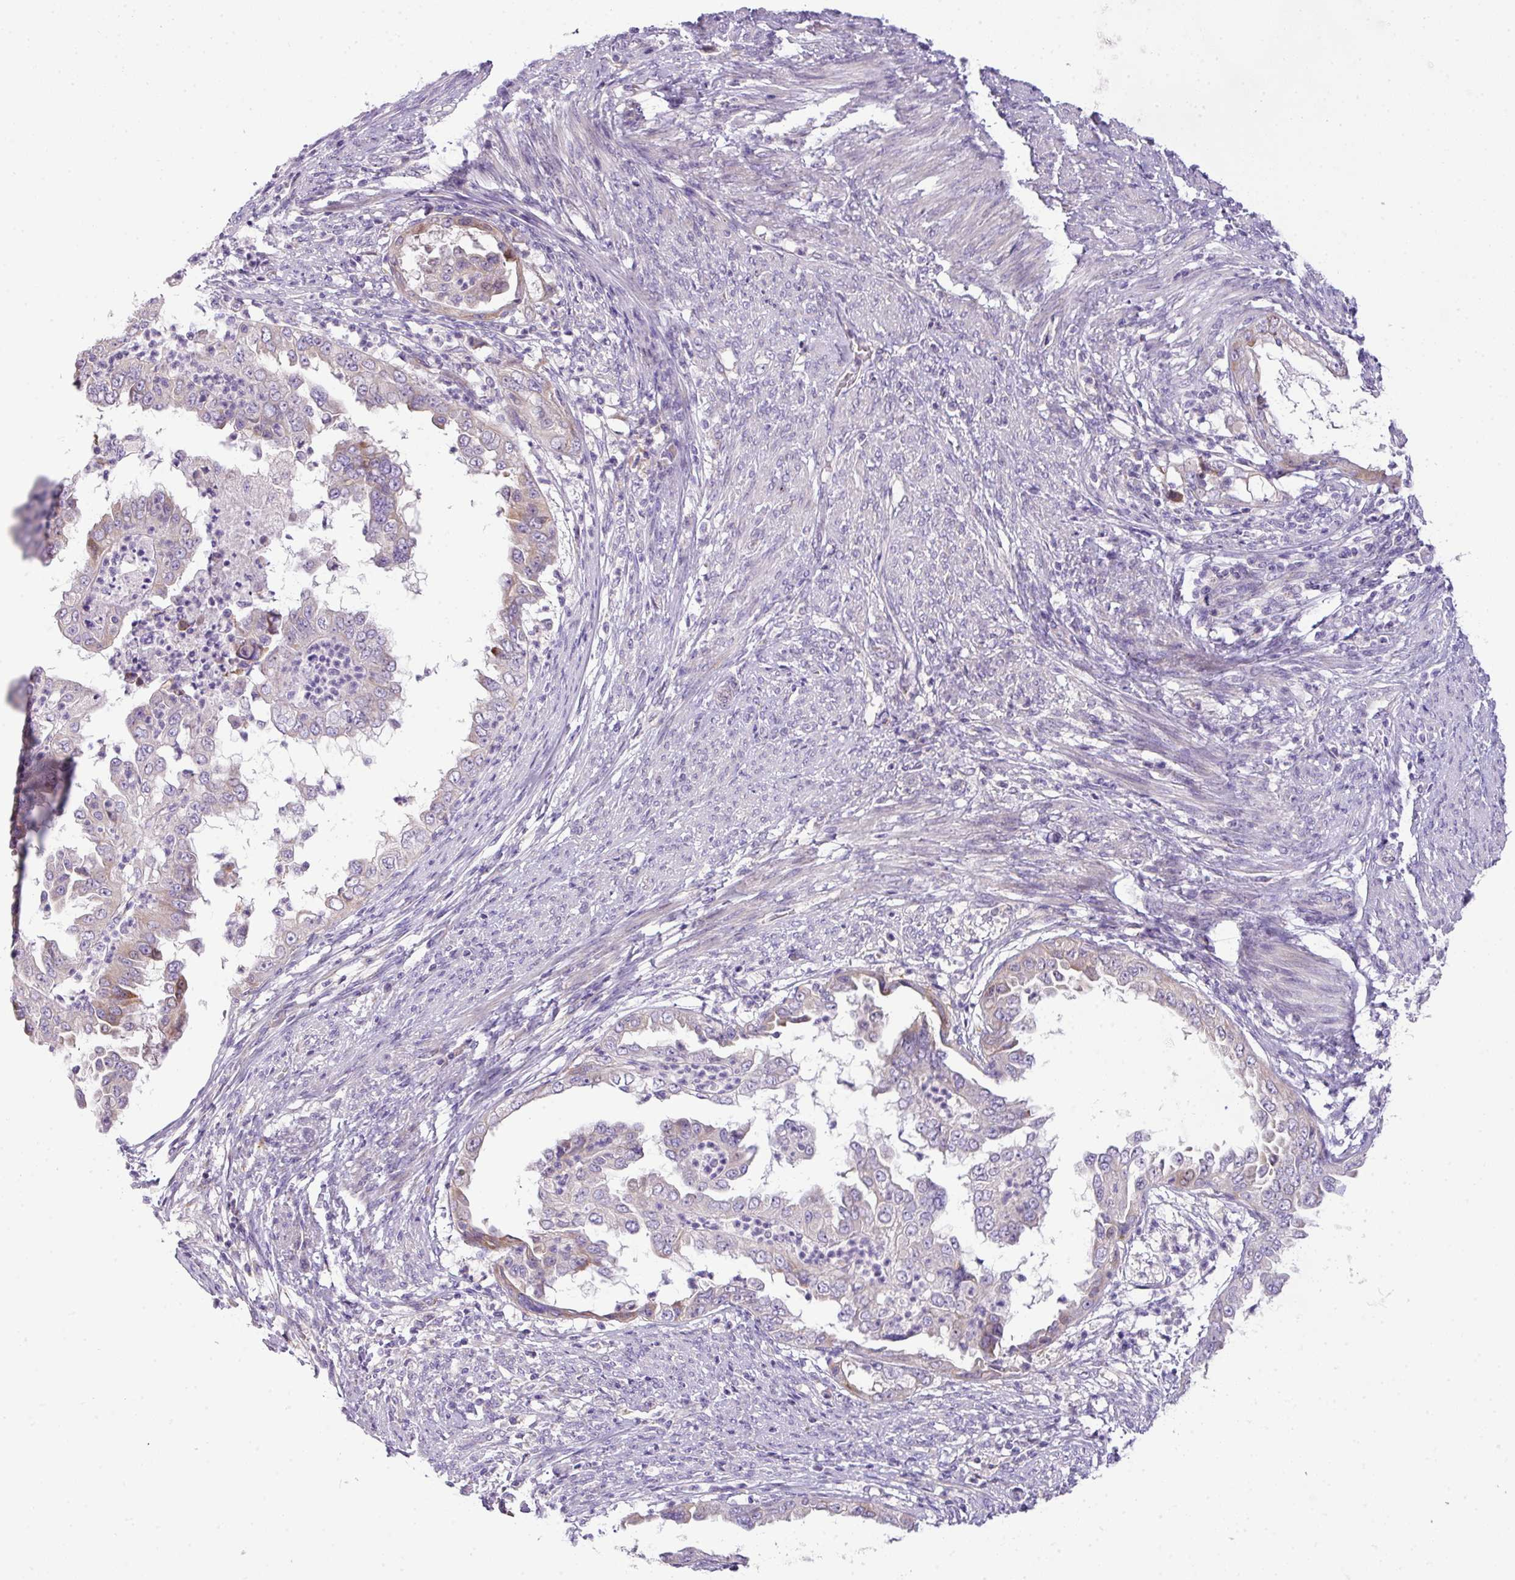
{"staining": {"intensity": "weak", "quantity": "<25%", "location": "cytoplasmic/membranous"}, "tissue": "endometrial cancer", "cell_type": "Tumor cells", "image_type": "cancer", "snomed": [{"axis": "morphology", "description": "Adenocarcinoma, NOS"}, {"axis": "topography", "description": "Endometrium"}], "caption": "DAB (3,3'-diaminobenzidine) immunohistochemical staining of human endometrial adenocarcinoma reveals no significant staining in tumor cells.", "gene": "PIK3R5", "patient": {"sex": "female", "age": 85}}